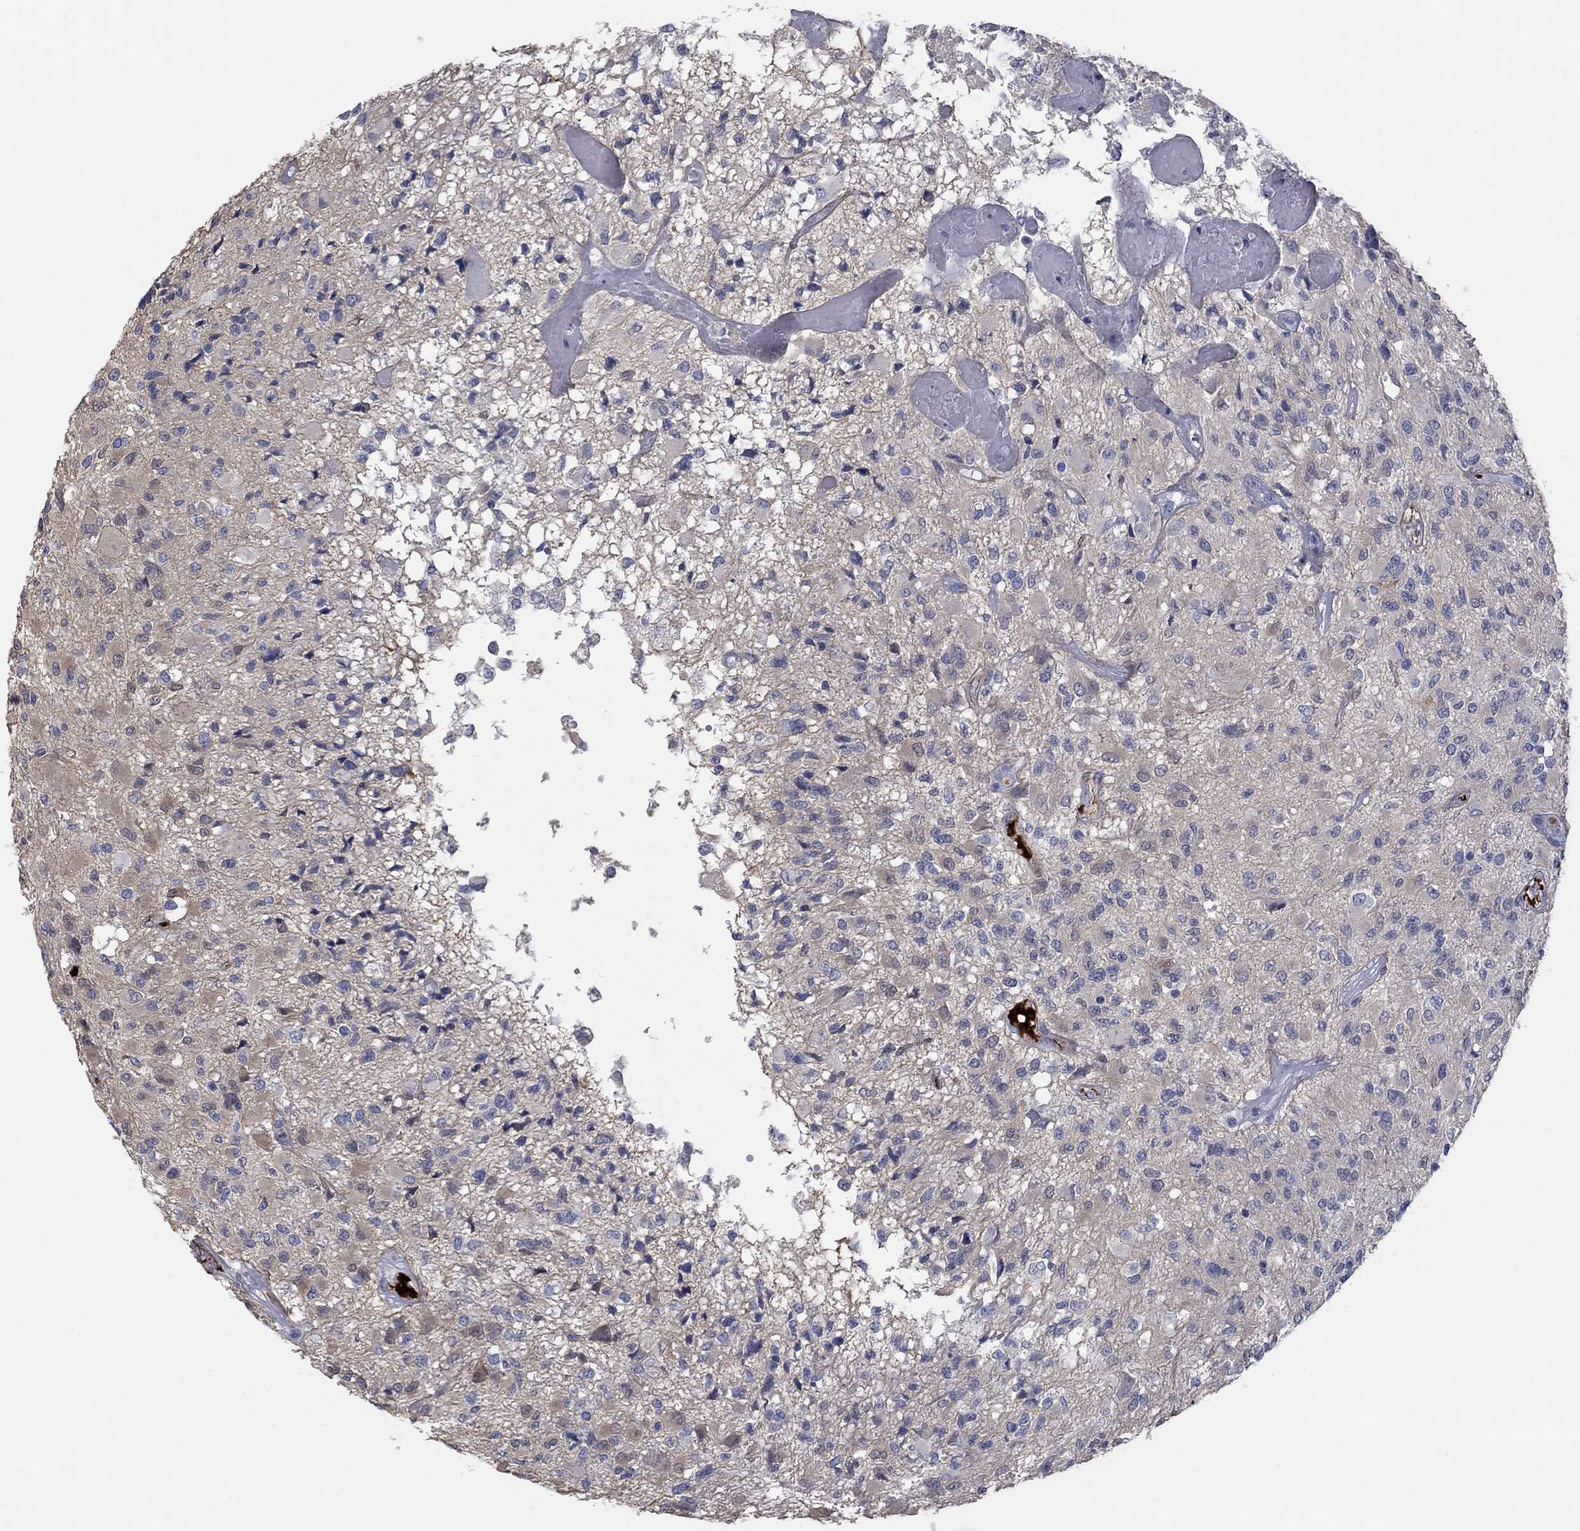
{"staining": {"intensity": "negative", "quantity": "none", "location": "none"}, "tissue": "glioma", "cell_type": "Tumor cells", "image_type": "cancer", "snomed": [{"axis": "morphology", "description": "Glioma, malignant, High grade"}, {"axis": "topography", "description": "Brain"}], "caption": "This is an IHC photomicrograph of human malignant high-grade glioma. There is no positivity in tumor cells.", "gene": "APOC3", "patient": {"sex": "female", "age": 63}}